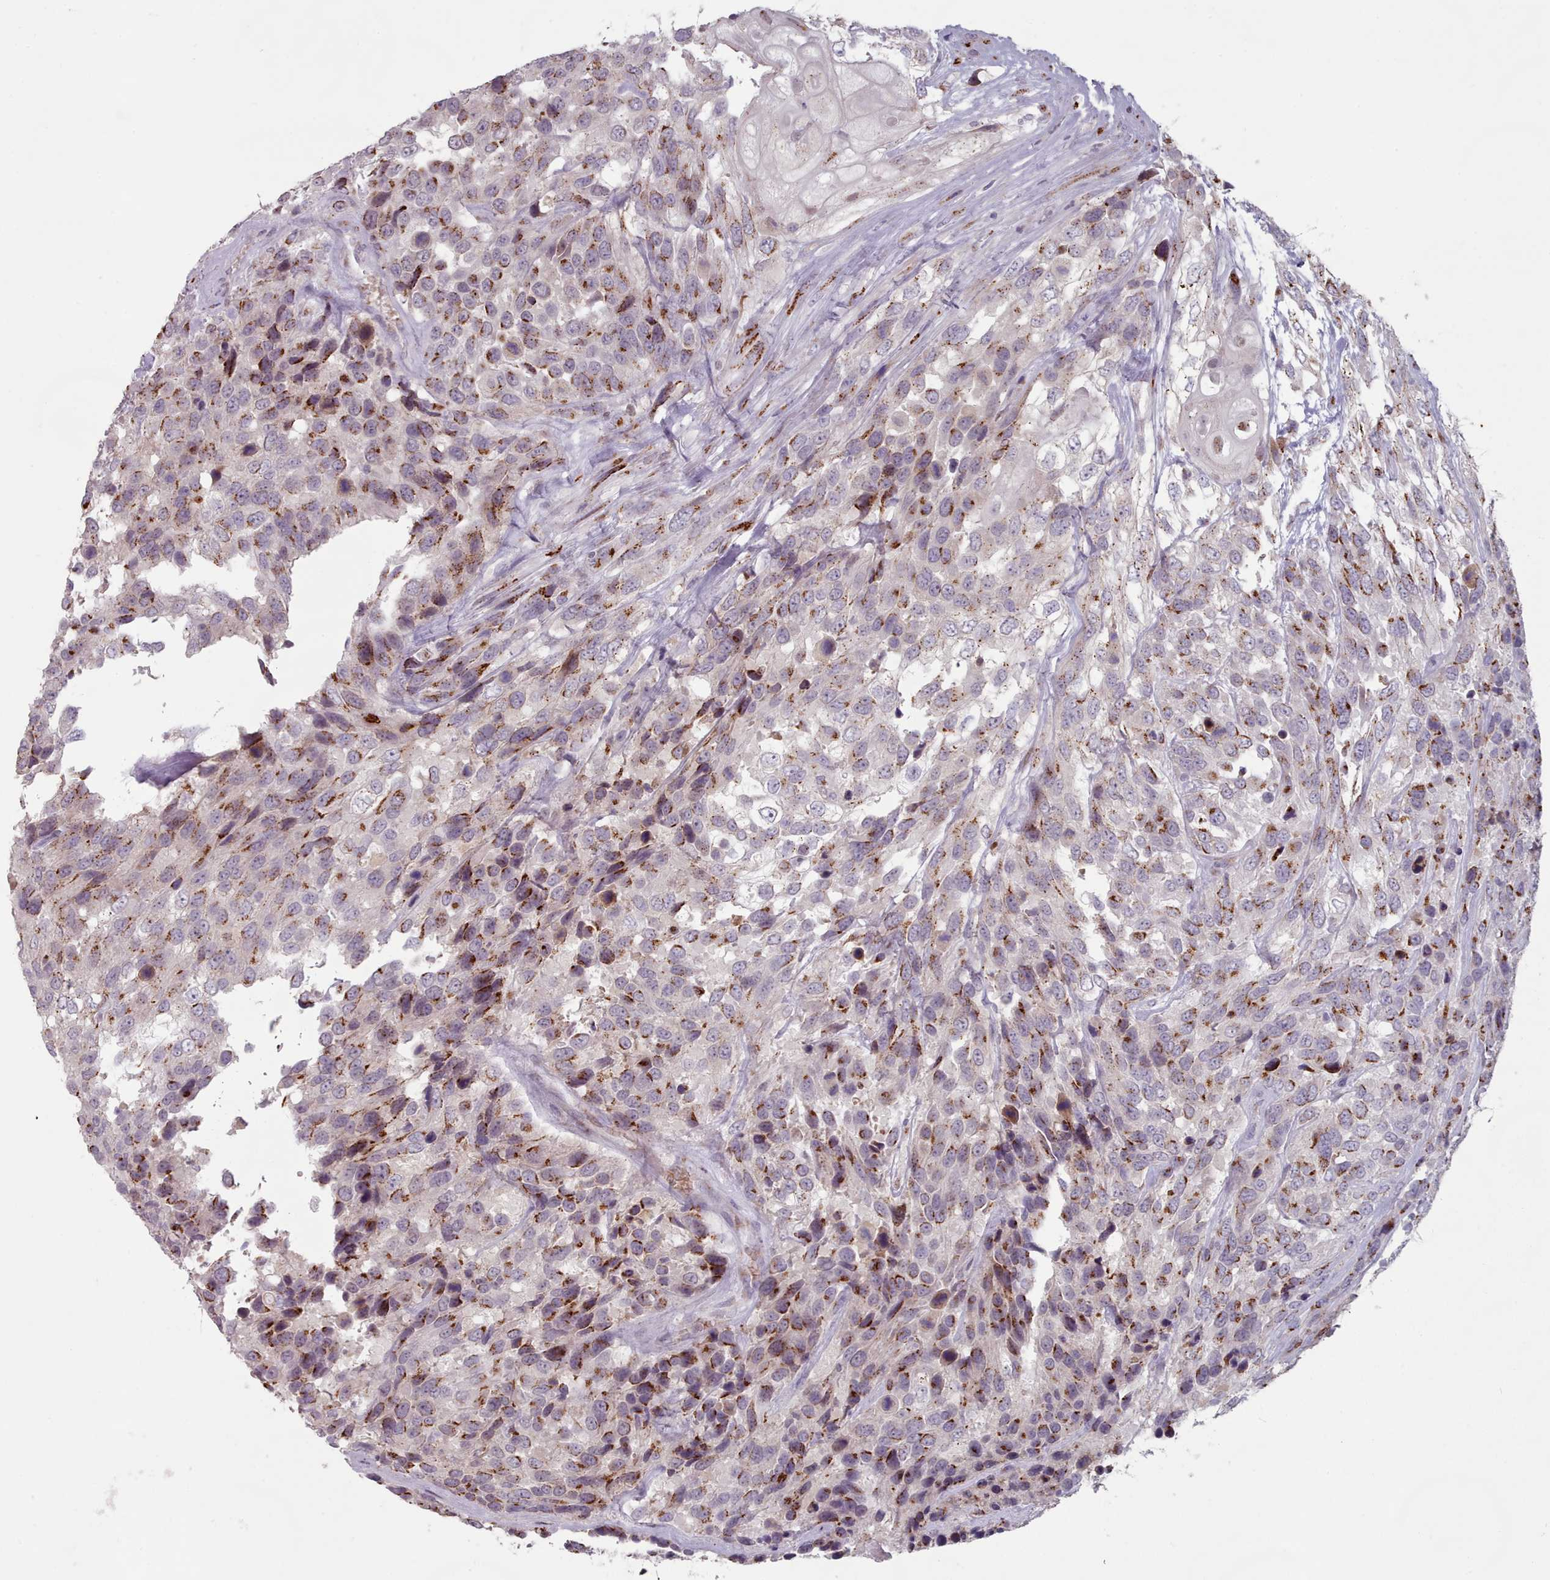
{"staining": {"intensity": "moderate", "quantity": ">75%", "location": "cytoplasmic/membranous"}, "tissue": "urothelial cancer", "cell_type": "Tumor cells", "image_type": "cancer", "snomed": [{"axis": "morphology", "description": "Urothelial carcinoma, High grade"}, {"axis": "topography", "description": "Urinary bladder"}], "caption": "Protein expression analysis of human urothelial cancer reveals moderate cytoplasmic/membranous expression in approximately >75% of tumor cells. The staining is performed using DAB brown chromogen to label protein expression. The nuclei are counter-stained blue using hematoxylin.", "gene": "MAN1B1", "patient": {"sex": "female", "age": 70}}